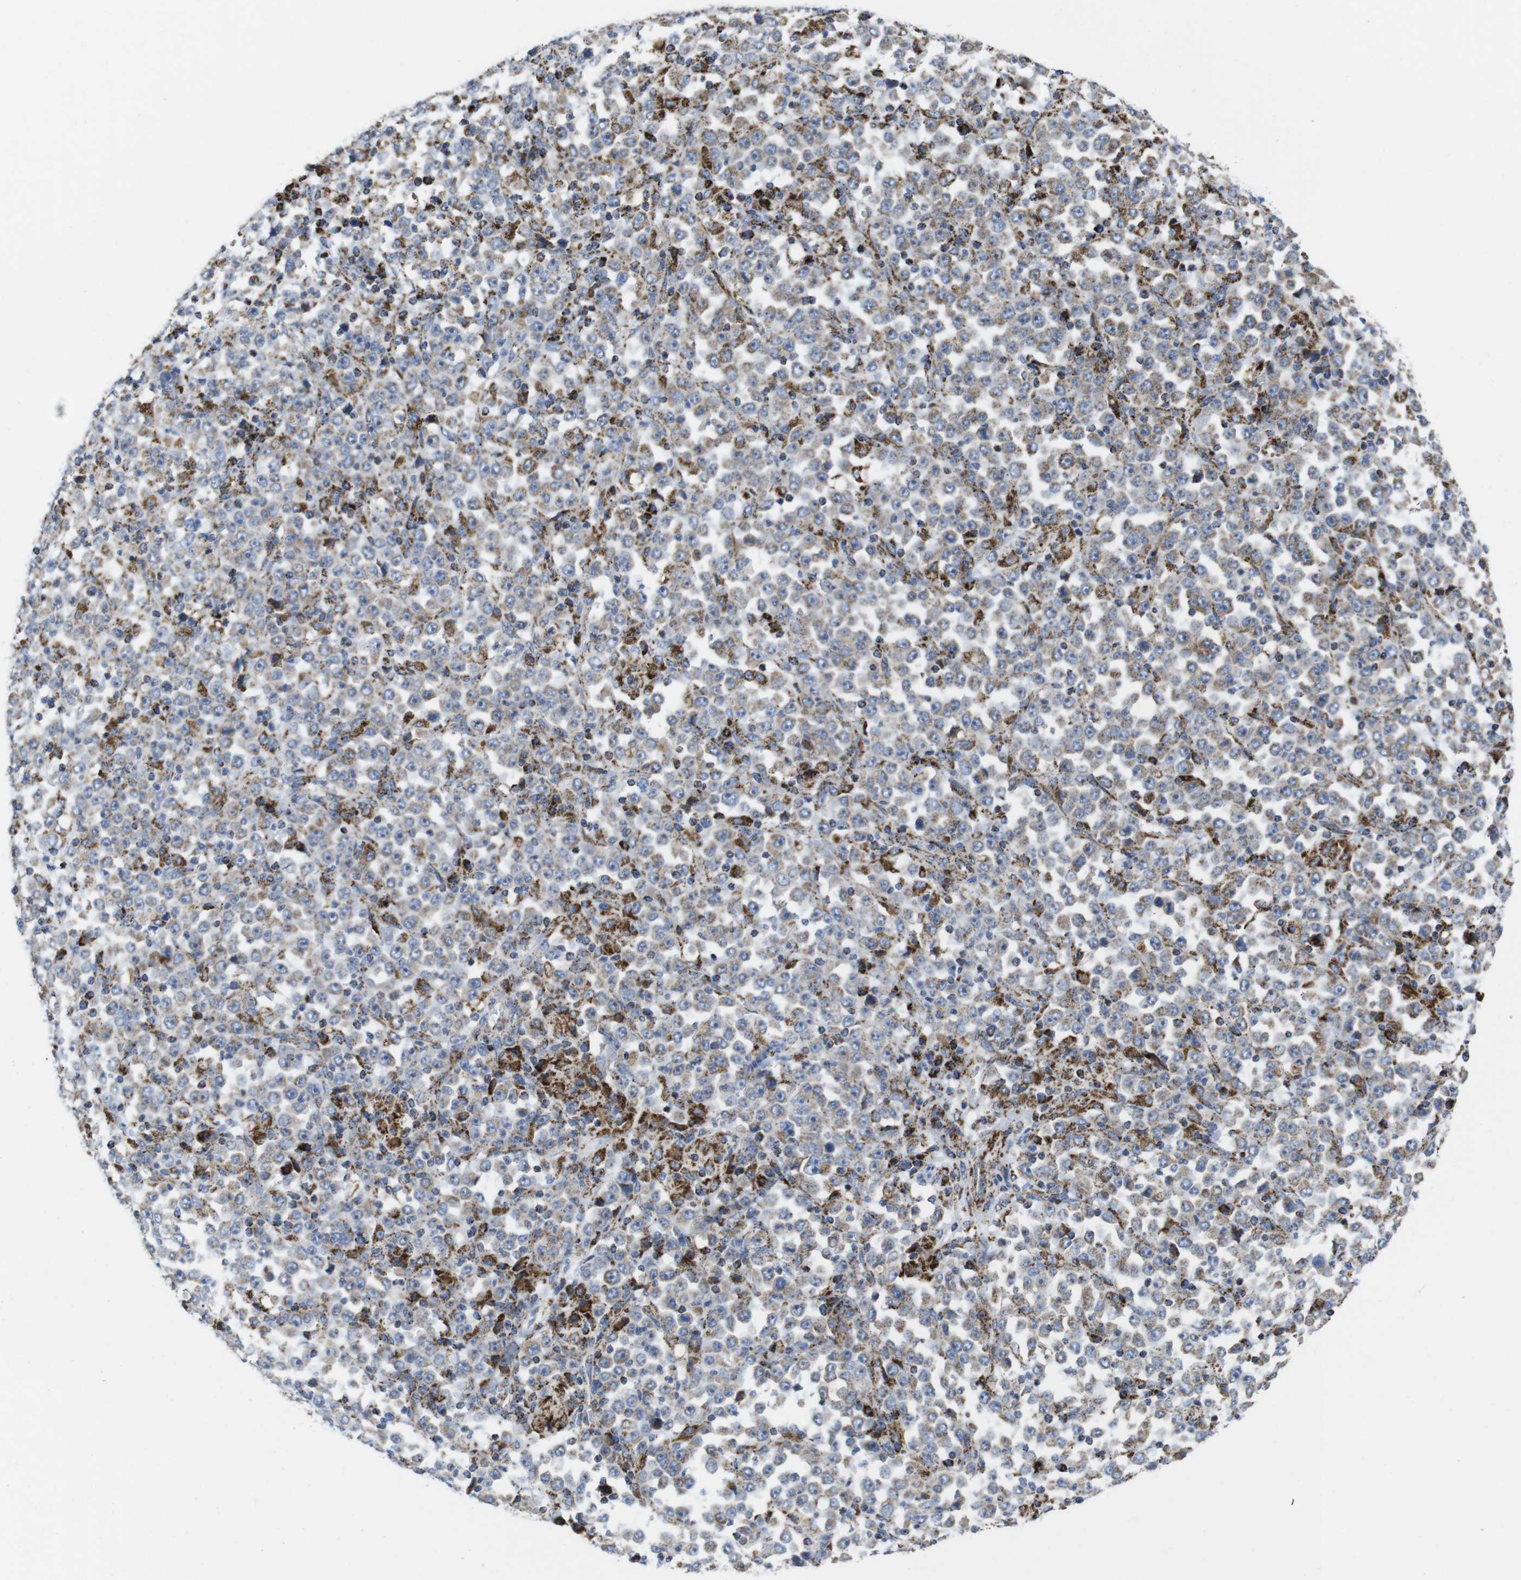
{"staining": {"intensity": "moderate", "quantity": ">75%", "location": "cytoplasmic/membranous"}, "tissue": "stomach cancer", "cell_type": "Tumor cells", "image_type": "cancer", "snomed": [{"axis": "morphology", "description": "Normal tissue, NOS"}, {"axis": "morphology", "description": "Adenocarcinoma, NOS"}, {"axis": "topography", "description": "Stomach, upper"}, {"axis": "topography", "description": "Stomach"}], "caption": "Stomach cancer stained for a protein (brown) shows moderate cytoplasmic/membranous positive staining in about >75% of tumor cells.", "gene": "TMEM192", "patient": {"sex": "male", "age": 59}}